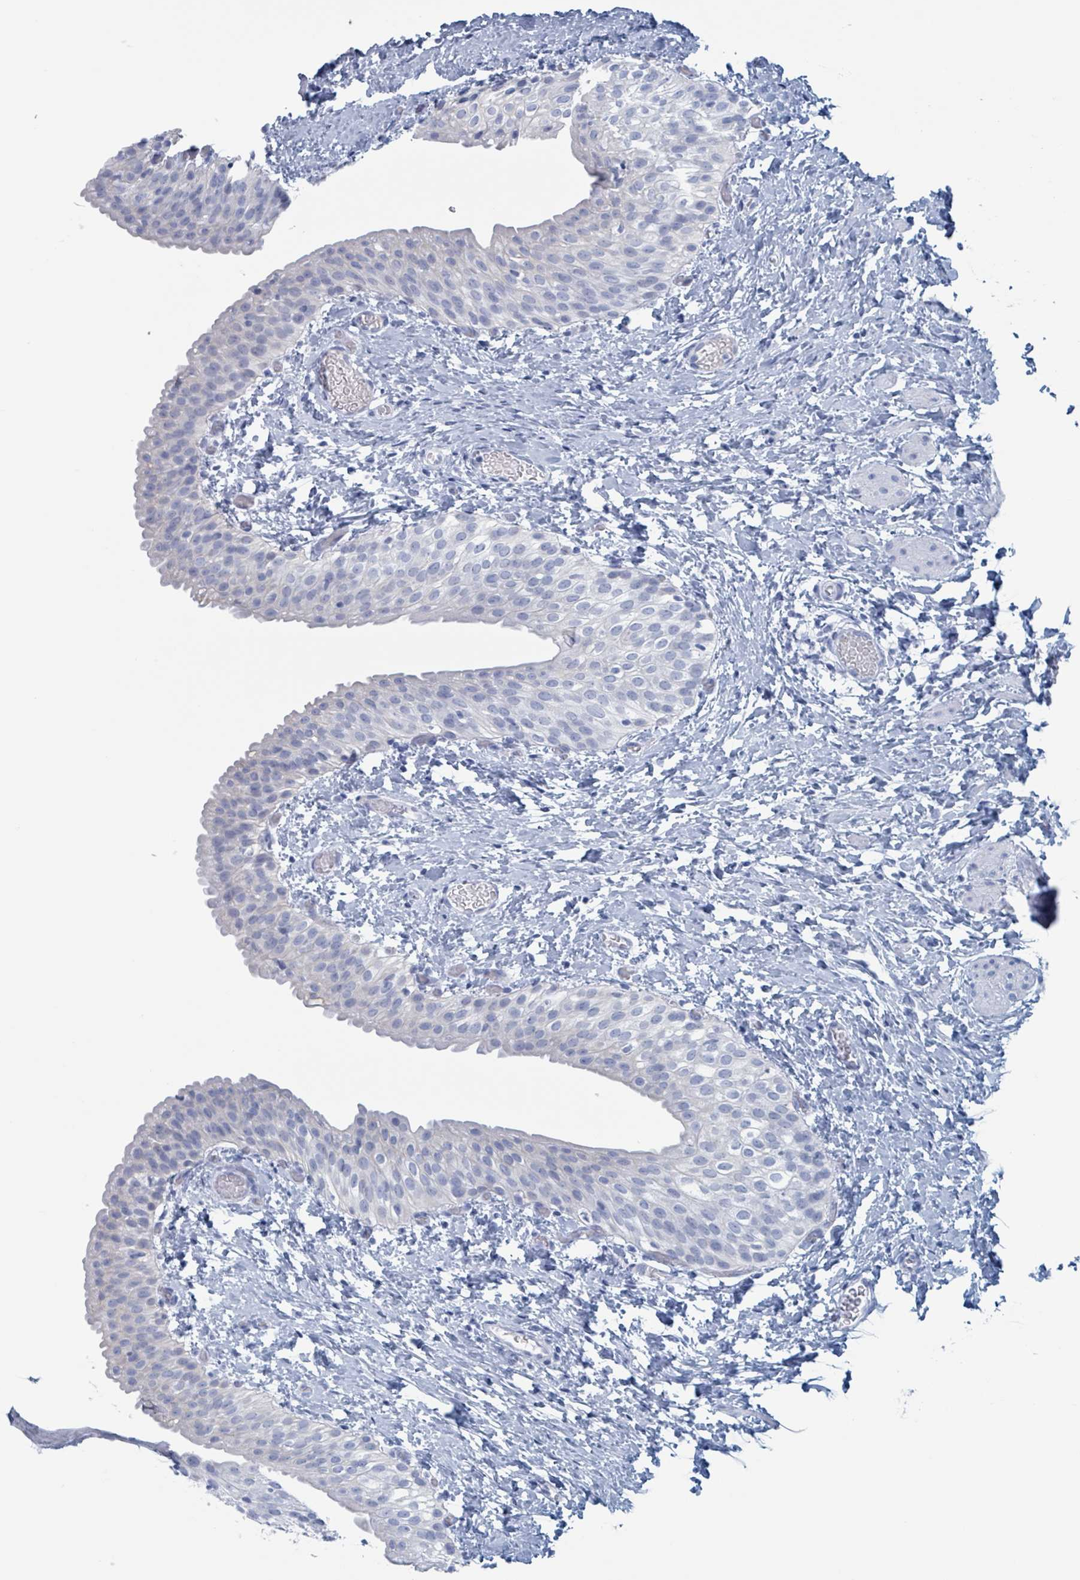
{"staining": {"intensity": "negative", "quantity": "none", "location": "none"}, "tissue": "urinary bladder", "cell_type": "Urothelial cells", "image_type": "normal", "snomed": [{"axis": "morphology", "description": "Normal tissue, NOS"}, {"axis": "topography", "description": "Urinary bladder"}], "caption": "The photomicrograph reveals no significant positivity in urothelial cells of urinary bladder. The staining is performed using DAB (3,3'-diaminobenzidine) brown chromogen with nuclei counter-stained in using hematoxylin.", "gene": "KLK4", "patient": {"sex": "male", "age": 1}}